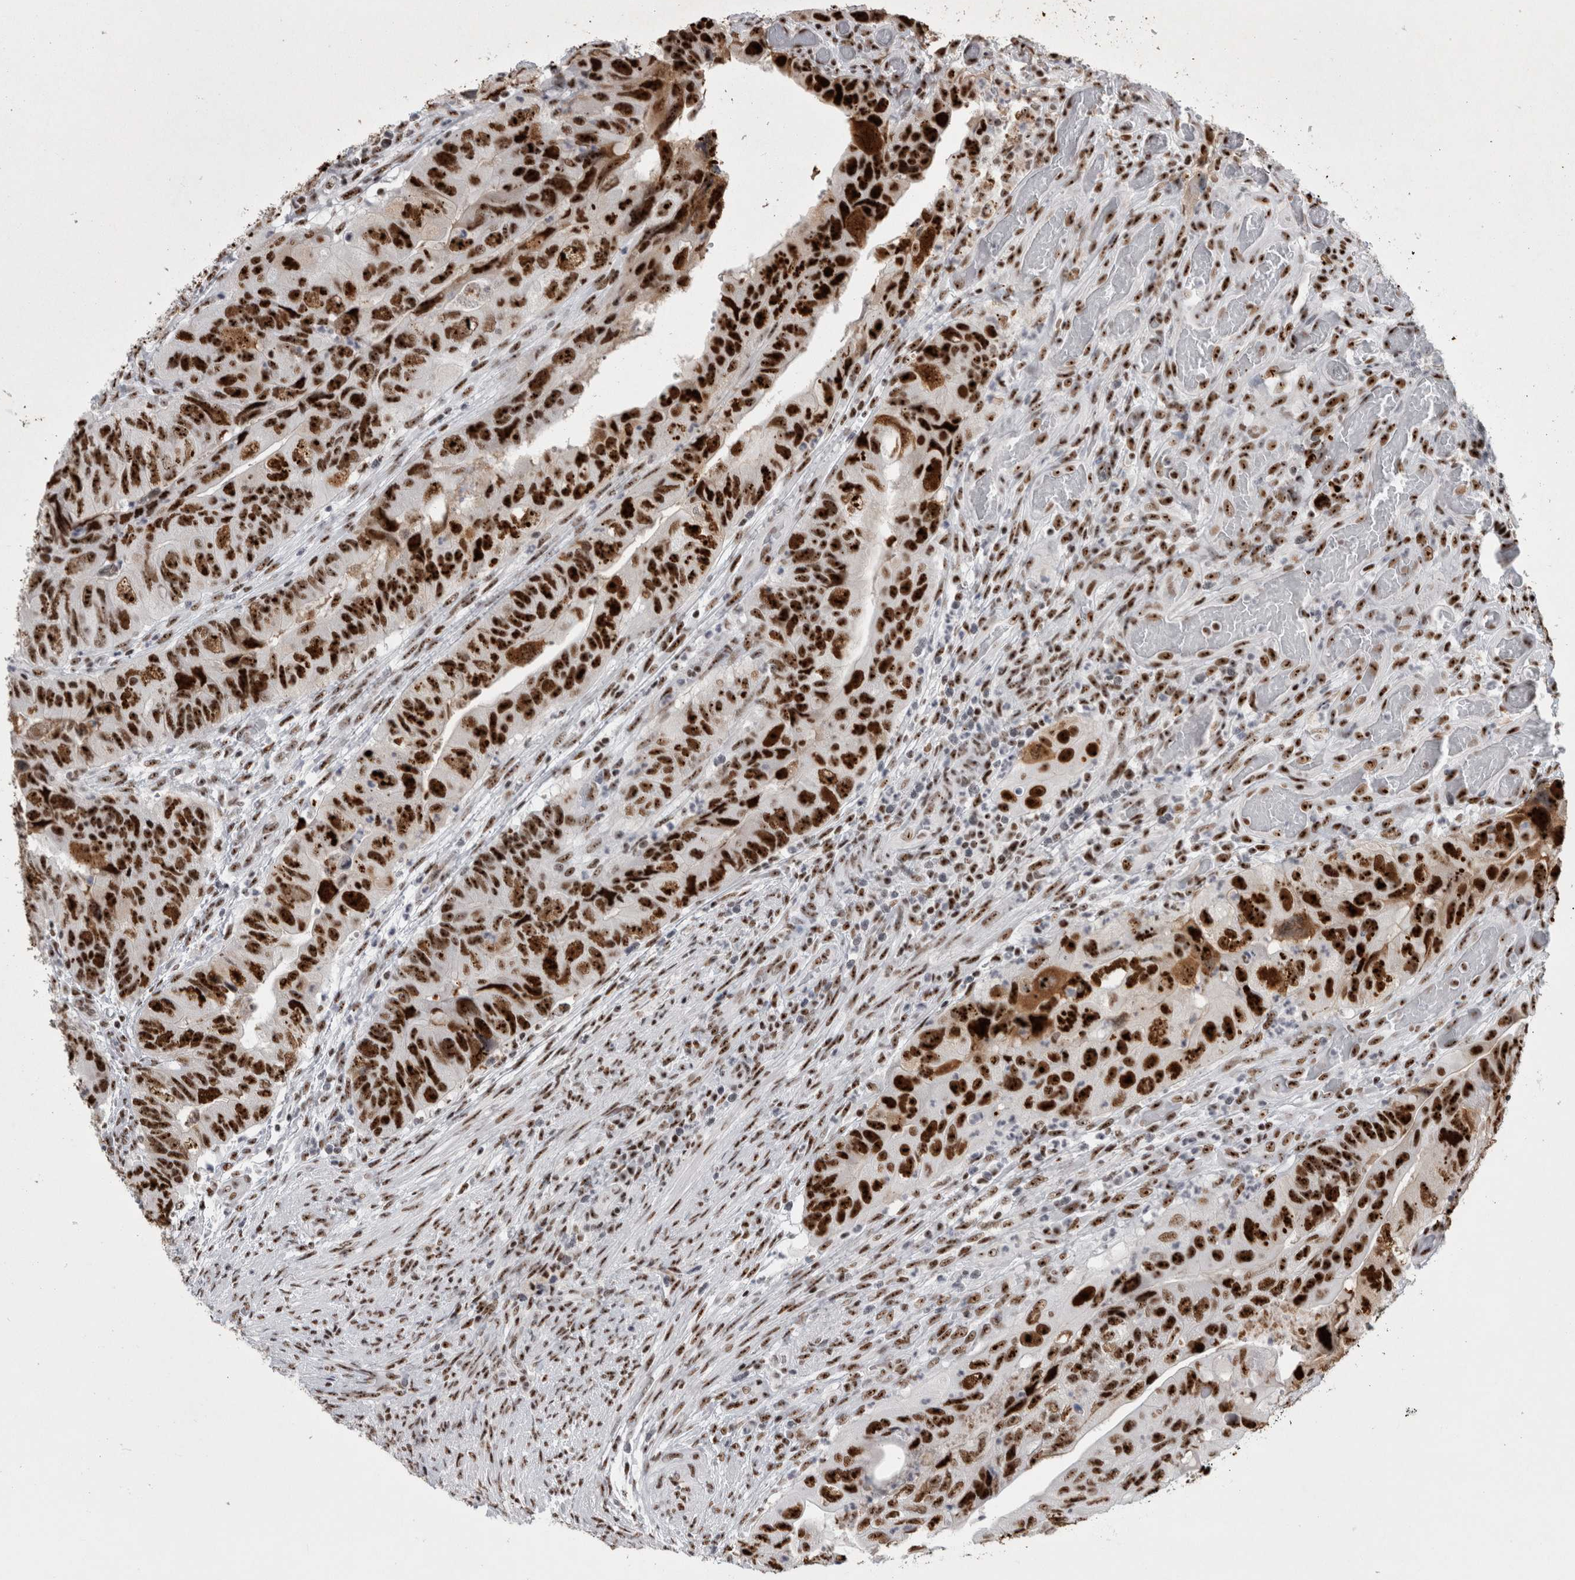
{"staining": {"intensity": "strong", "quantity": ">75%", "location": "cytoplasmic/membranous,nuclear"}, "tissue": "colorectal cancer", "cell_type": "Tumor cells", "image_type": "cancer", "snomed": [{"axis": "morphology", "description": "Adenocarcinoma, NOS"}, {"axis": "topography", "description": "Rectum"}], "caption": "Adenocarcinoma (colorectal) was stained to show a protein in brown. There is high levels of strong cytoplasmic/membranous and nuclear expression in approximately >75% of tumor cells.", "gene": "NCL", "patient": {"sex": "male", "age": 63}}